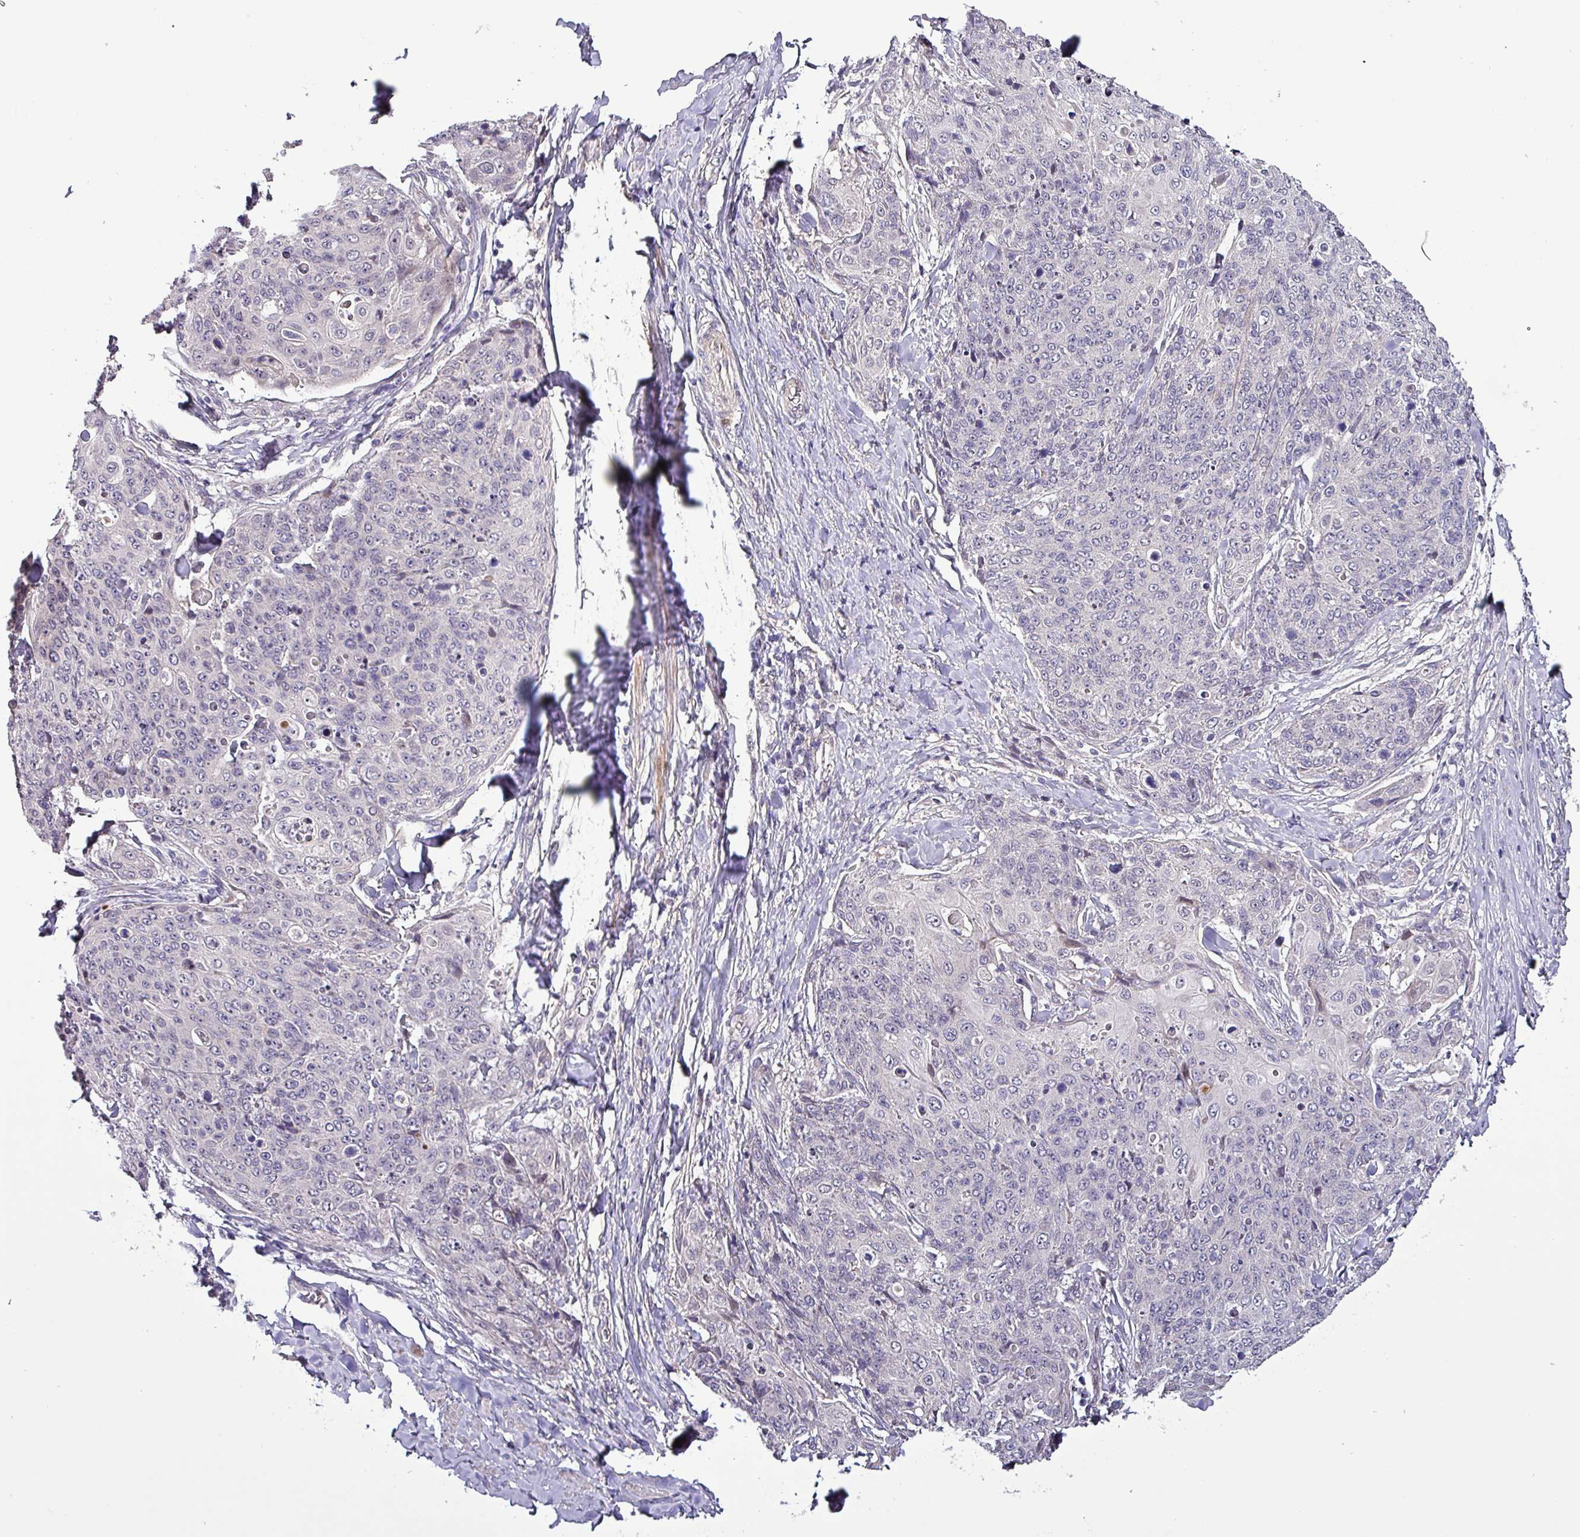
{"staining": {"intensity": "negative", "quantity": "none", "location": "none"}, "tissue": "skin cancer", "cell_type": "Tumor cells", "image_type": "cancer", "snomed": [{"axis": "morphology", "description": "Squamous cell carcinoma, NOS"}, {"axis": "topography", "description": "Skin"}, {"axis": "topography", "description": "Vulva"}], "caption": "Immunohistochemistry histopathology image of human skin cancer (squamous cell carcinoma) stained for a protein (brown), which displays no staining in tumor cells.", "gene": "GRAPL", "patient": {"sex": "female", "age": 85}}